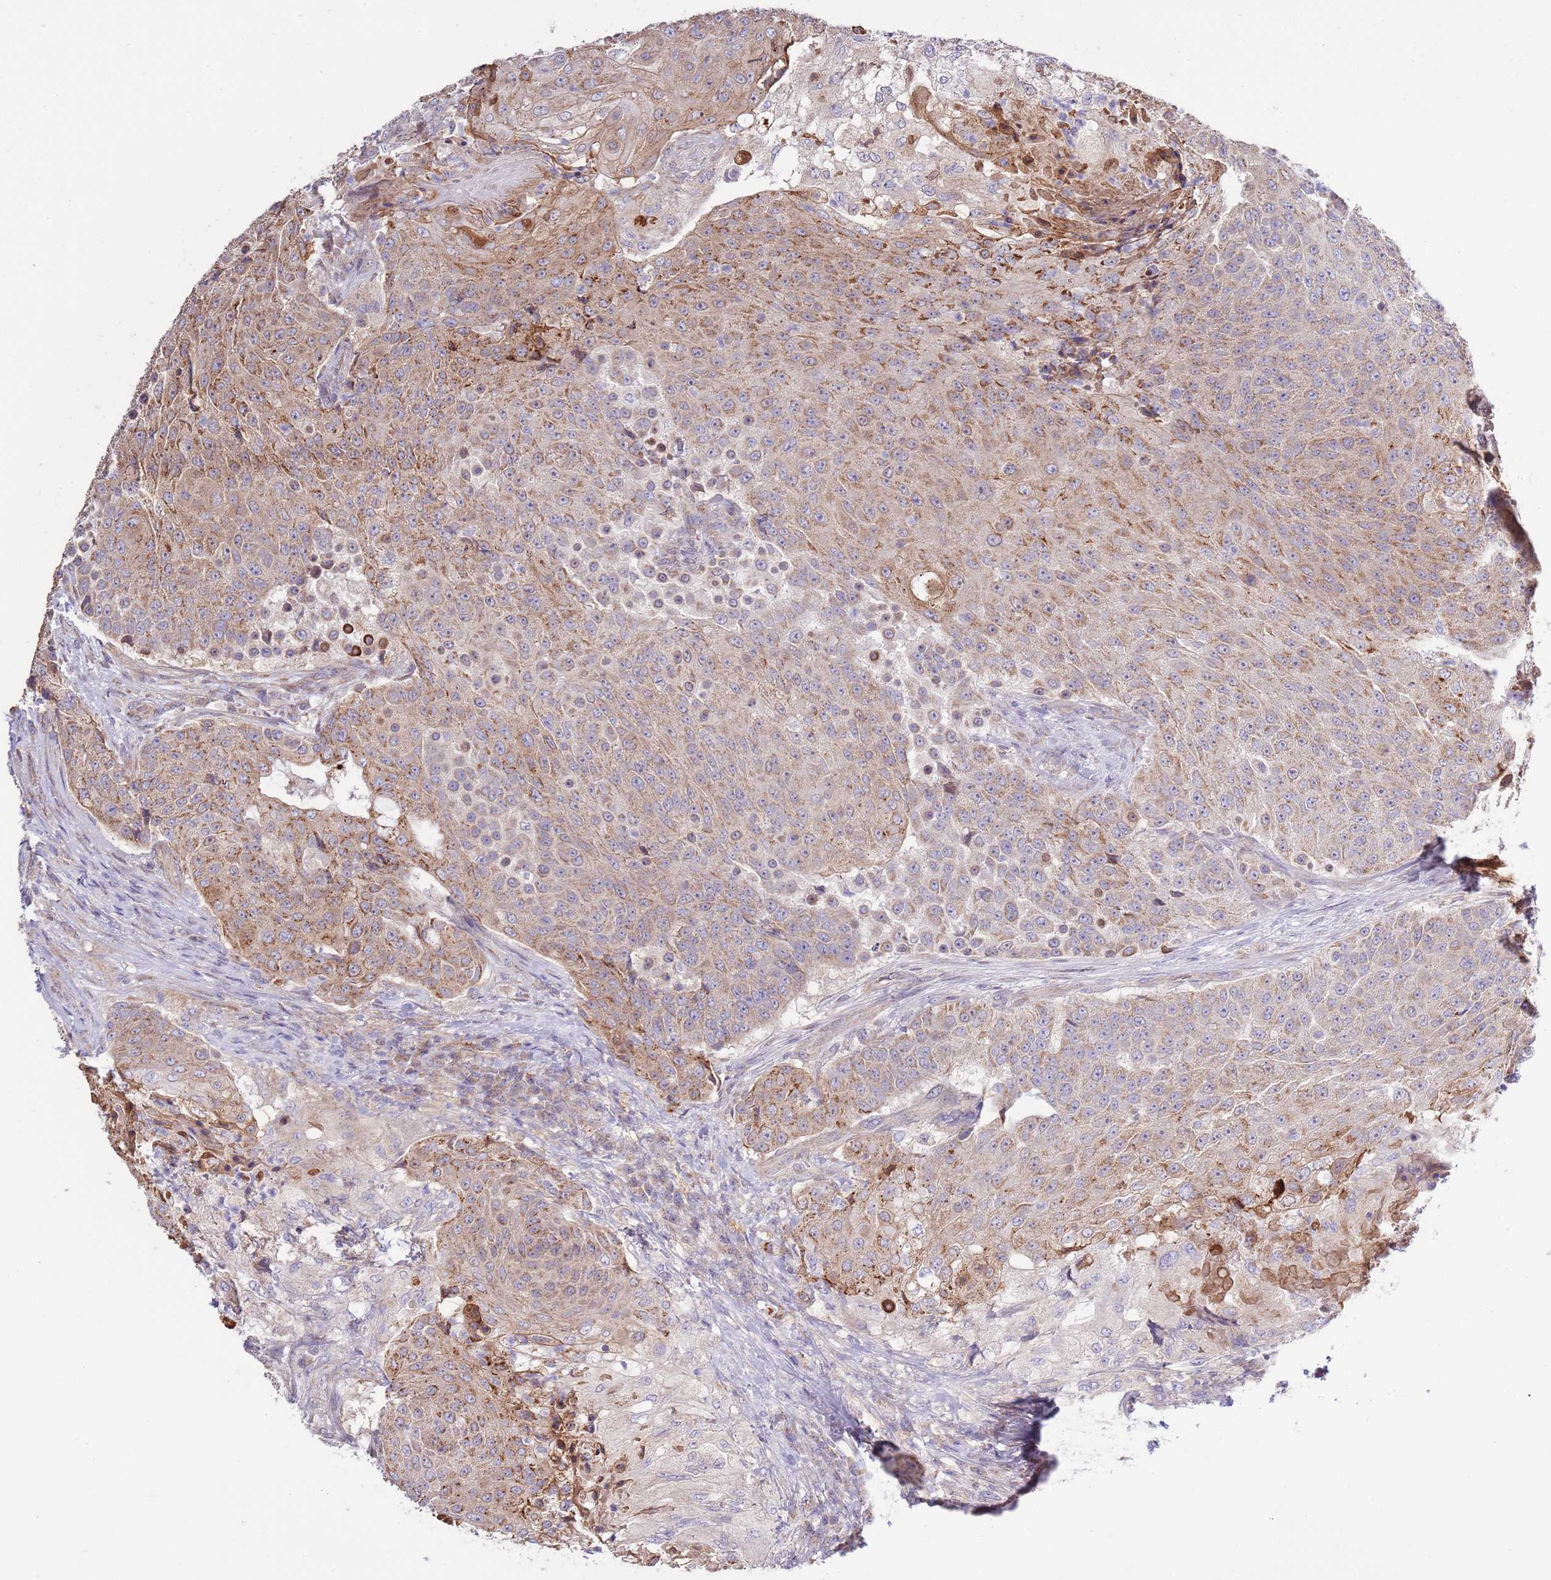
{"staining": {"intensity": "moderate", "quantity": "25%-75%", "location": "cytoplasmic/membranous"}, "tissue": "urothelial cancer", "cell_type": "Tumor cells", "image_type": "cancer", "snomed": [{"axis": "morphology", "description": "Urothelial carcinoma, High grade"}, {"axis": "topography", "description": "Urinary bladder"}], "caption": "Tumor cells reveal medium levels of moderate cytoplasmic/membranous staining in about 25%-75% of cells in high-grade urothelial carcinoma.", "gene": "ARL2BP", "patient": {"sex": "female", "age": 63}}